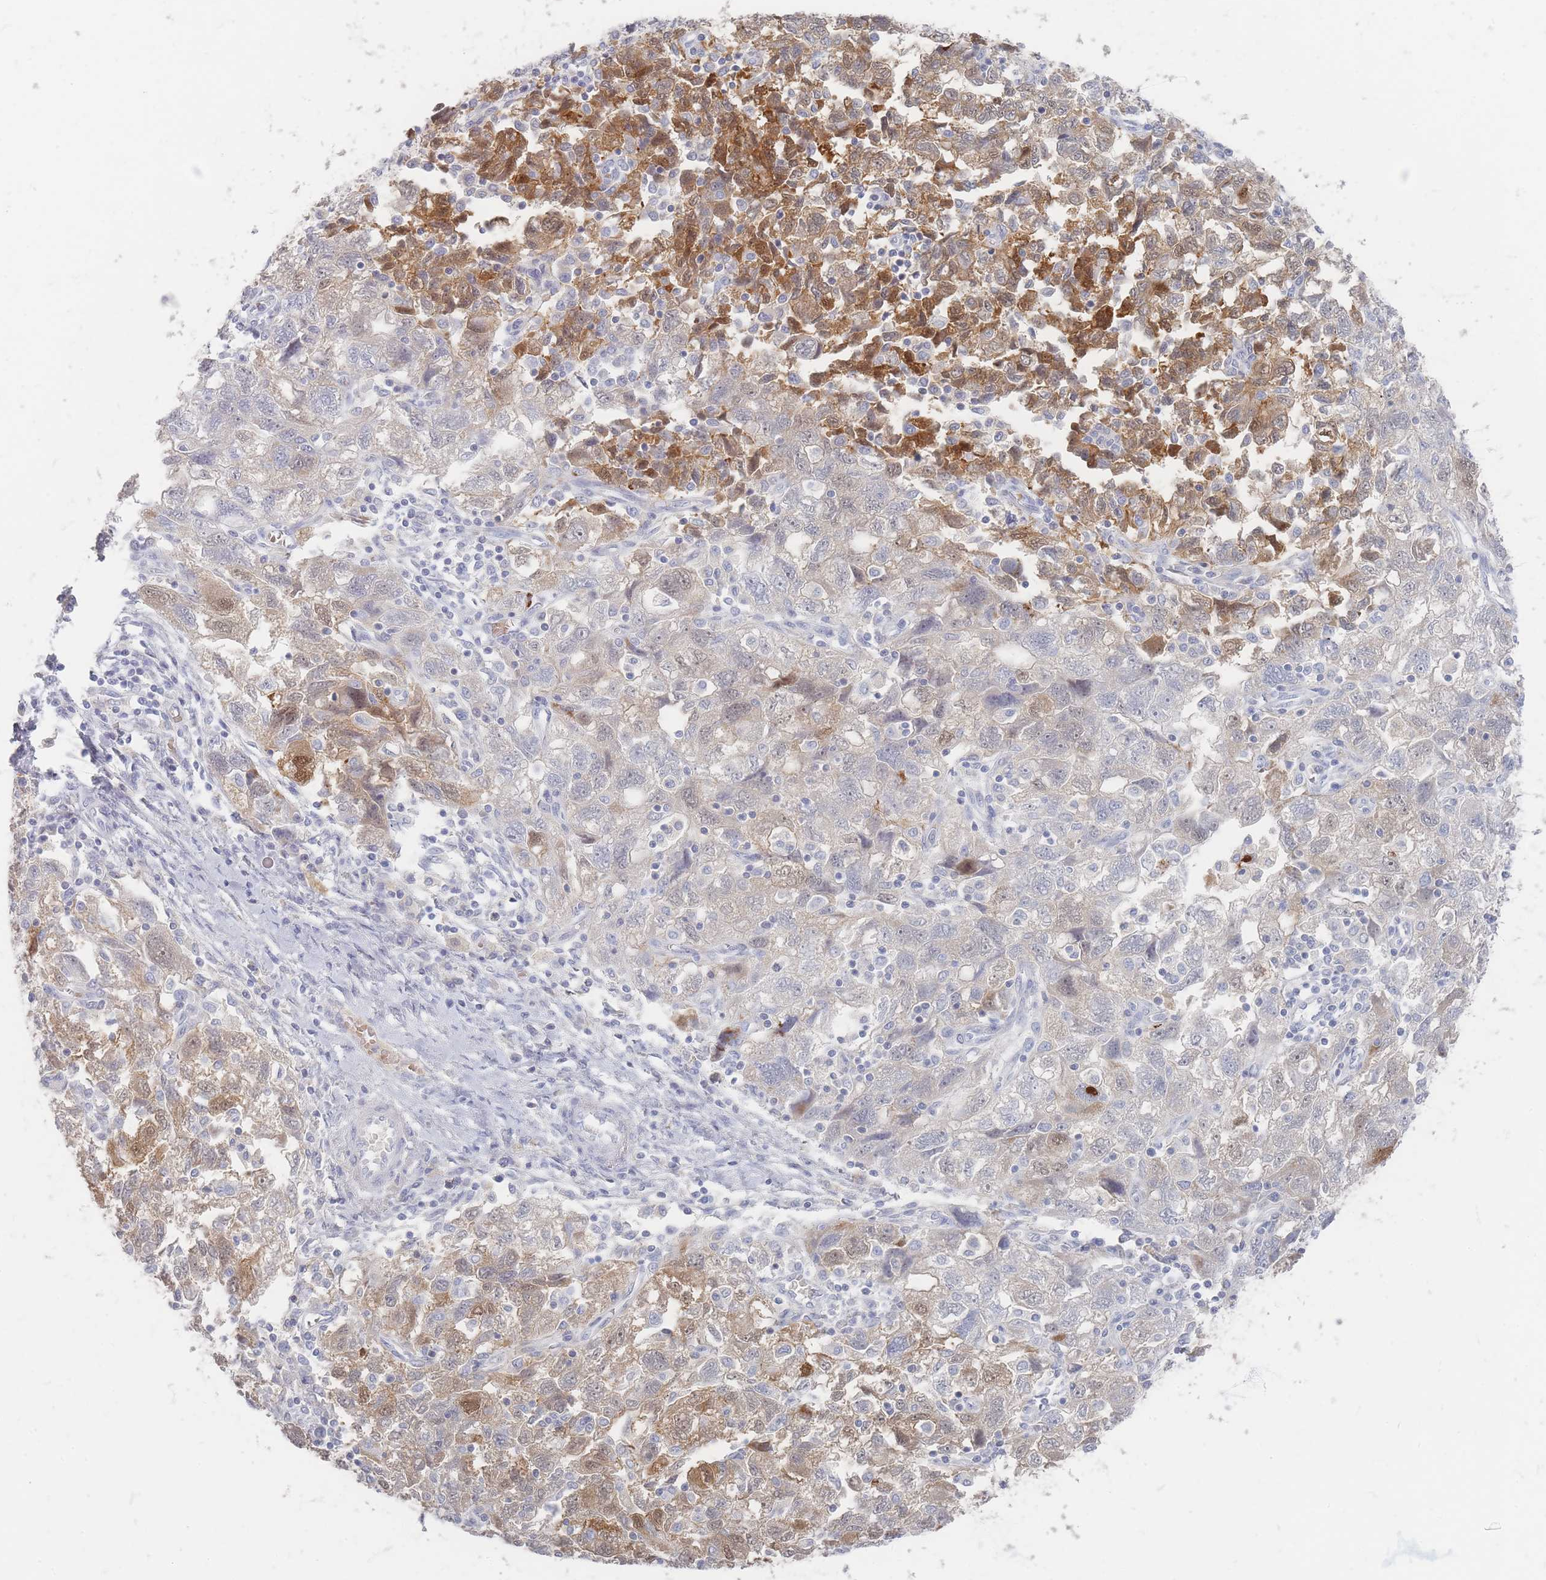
{"staining": {"intensity": "moderate", "quantity": "25%-75%", "location": "cytoplasmic/membranous,nuclear"}, "tissue": "ovarian cancer", "cell_type": "Tumor cells", "image_type": "cancer", "snomed": [{"axis": "morphology", "description": "Carcinoma, NOS"}, {"axis": "morphology", "description": "Cystadenocarcinoma, serous, NOS"}, {"axis": "topography", "description": "Ovary"}], "caption": "A medium amount of moderate cytoplasmic/membranous and nuclear positivity is present in approximately 25%-75% of tumor cells in serous cystadenocarcinoma (ovarian) tissue.", "gene": "HELZ2", "patient": {"sex": "female", "age": 69}}